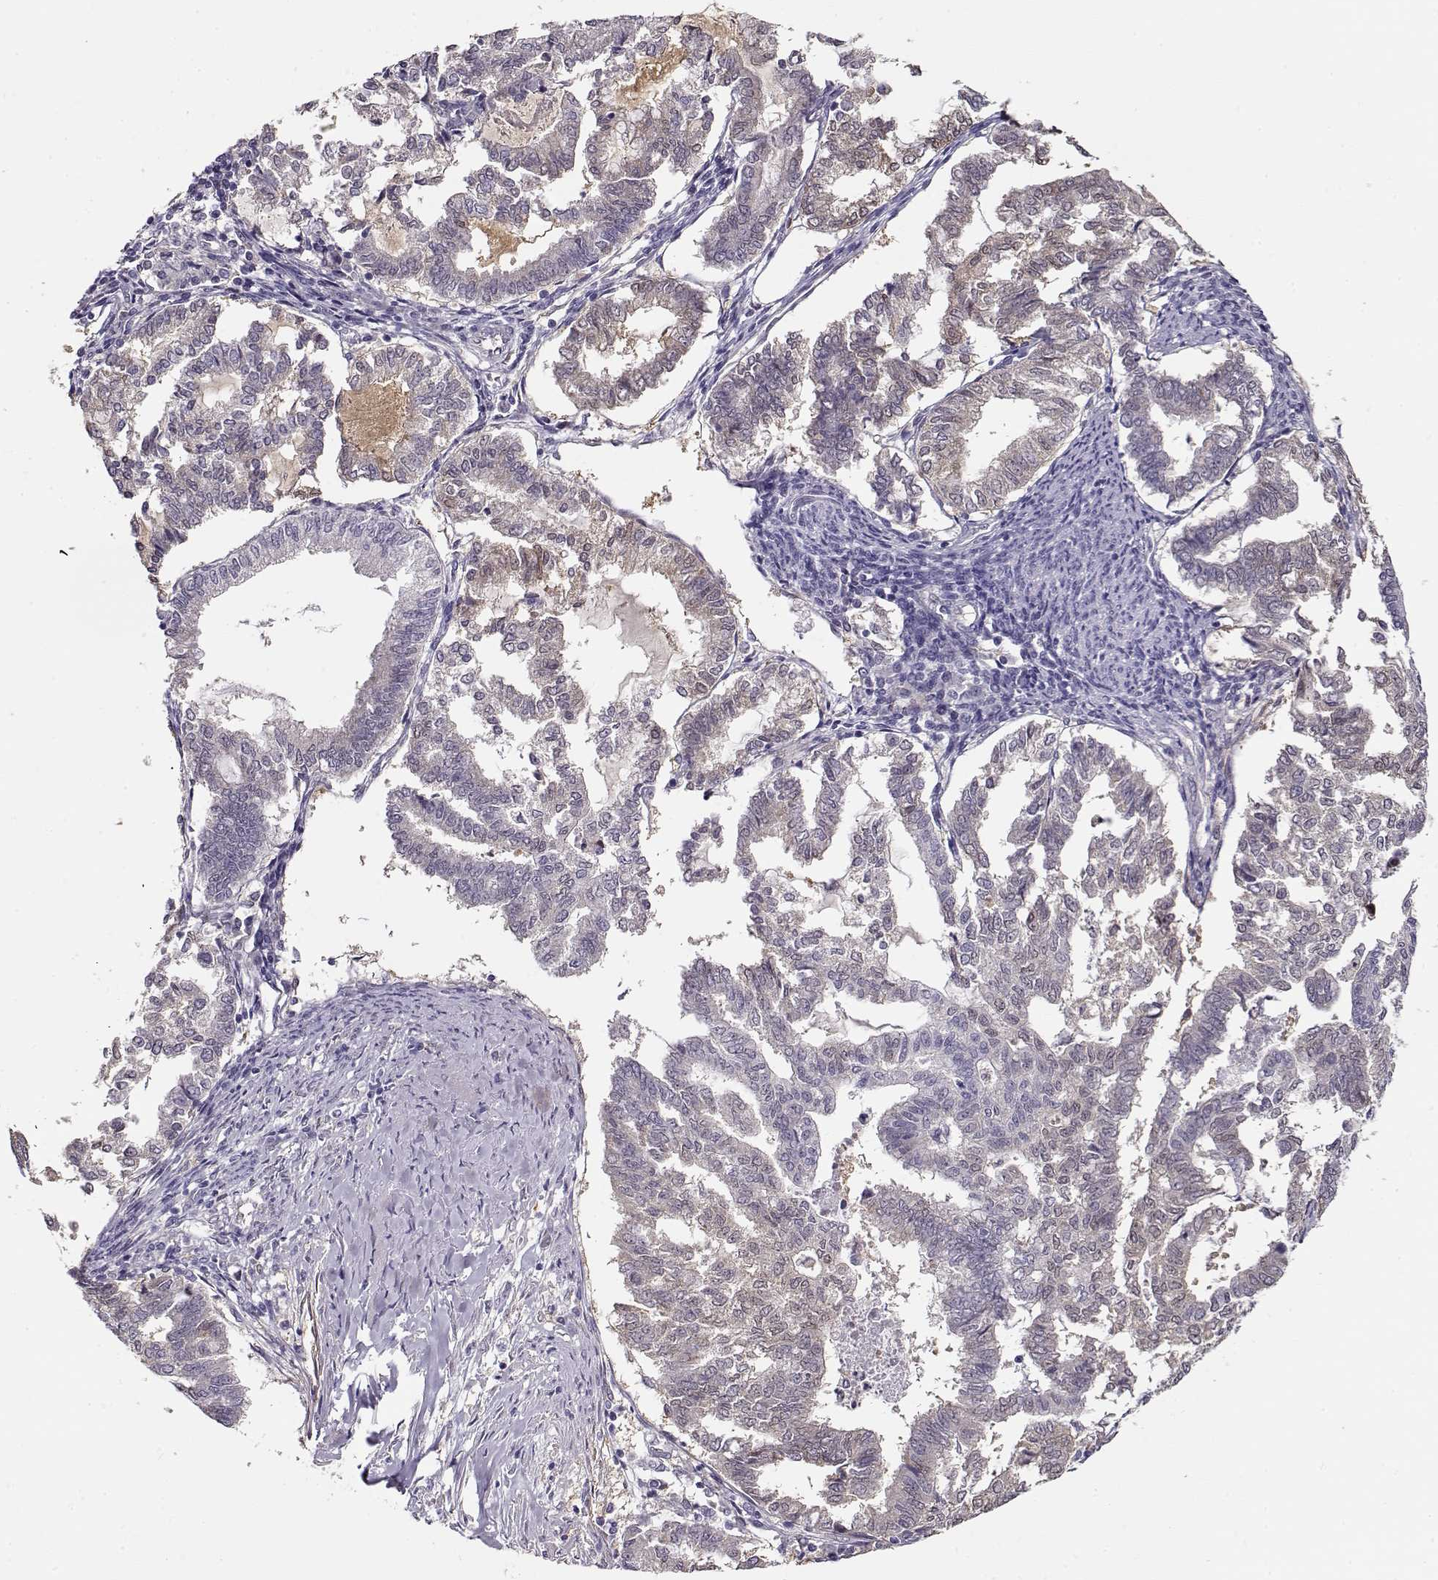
{"staining": {"intensity": "weak", "quantity": "<25%", "location": "nuclear"}, "tissue": "endometrial cancer", "cell_type": "Tumor cells", "image_type": "cancer", "snomed": [{"axis": "morphology", "description": "Adenocarcinoma, NOS"}, {"axis": "topography", "description": "Endometrium"}], "caption": "An immunohistochemistry histopathology image of endometrial adenocarcinoma is shown. There is no staining in tumor cells of endometrial adenocarcinoma. (Stains: DAB (3,3'-diaminobenzidine) immunohistochemistry (IHC) with hematoxylin counter stain, Microscopy: brightfield microscopy at high magnification).", "gene": "CCR8", "patient": {"sex": "female", "age": 79}}